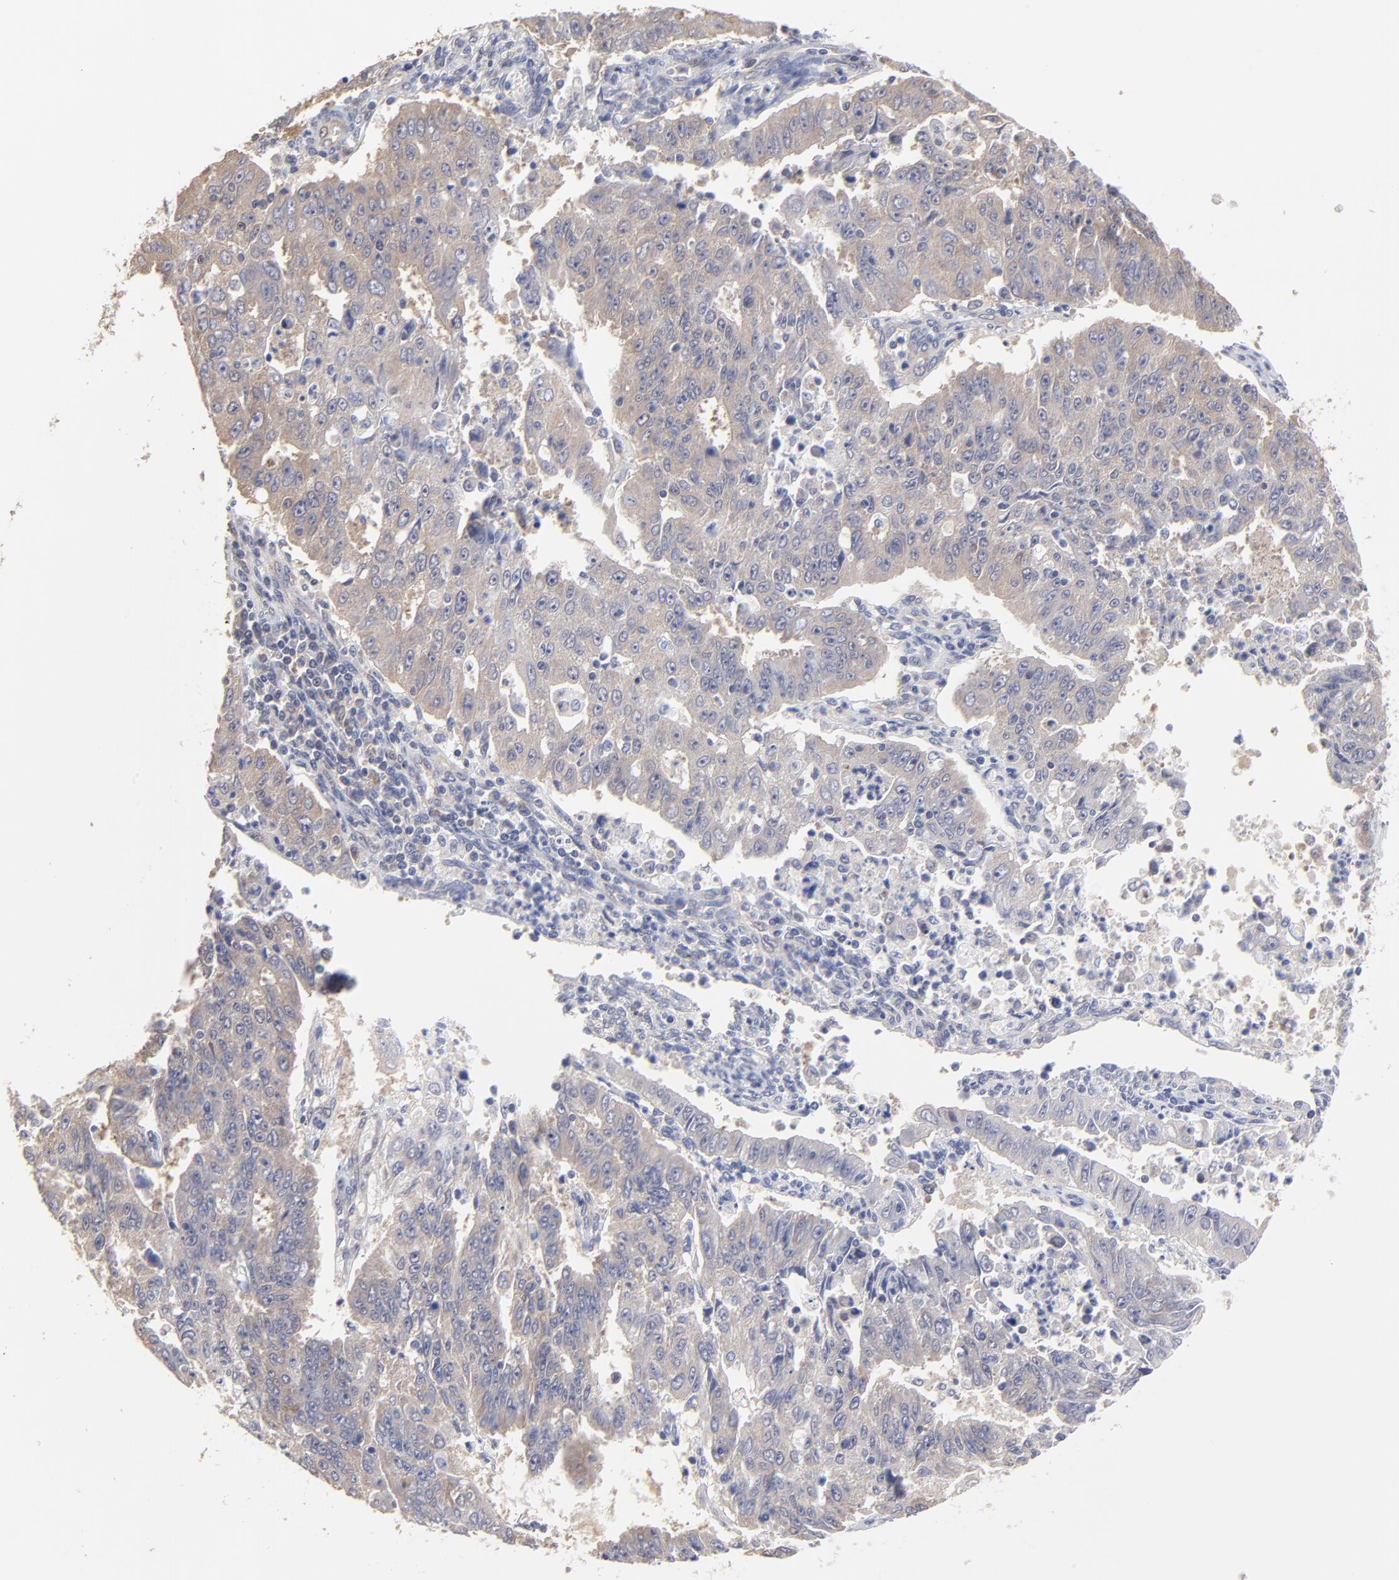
{"staining": {"intensity": "weak", "quantity": "25%-75%", "location": "cytoplasmic/membranous"}, "tissue": "endometrial cancer", "cell_type": "Tumor cells", "image_type": "cancer", "snomed": [{"axis": "morphology", "description": "Adenocarcinoma, NOS"}, {"axis": "topography", "description": "Endometrium"}], "caption": "This photomicrograph shows adenocarcinoma (endometrial) stained with IHC to label a protein in brown. The cytoplasmic/membranous of tumor cells show weak positivity for the protein. Nuclei are counter-stained blue.", "gene": "CCT2", "patient": {"sex": "female", "age": 42}}